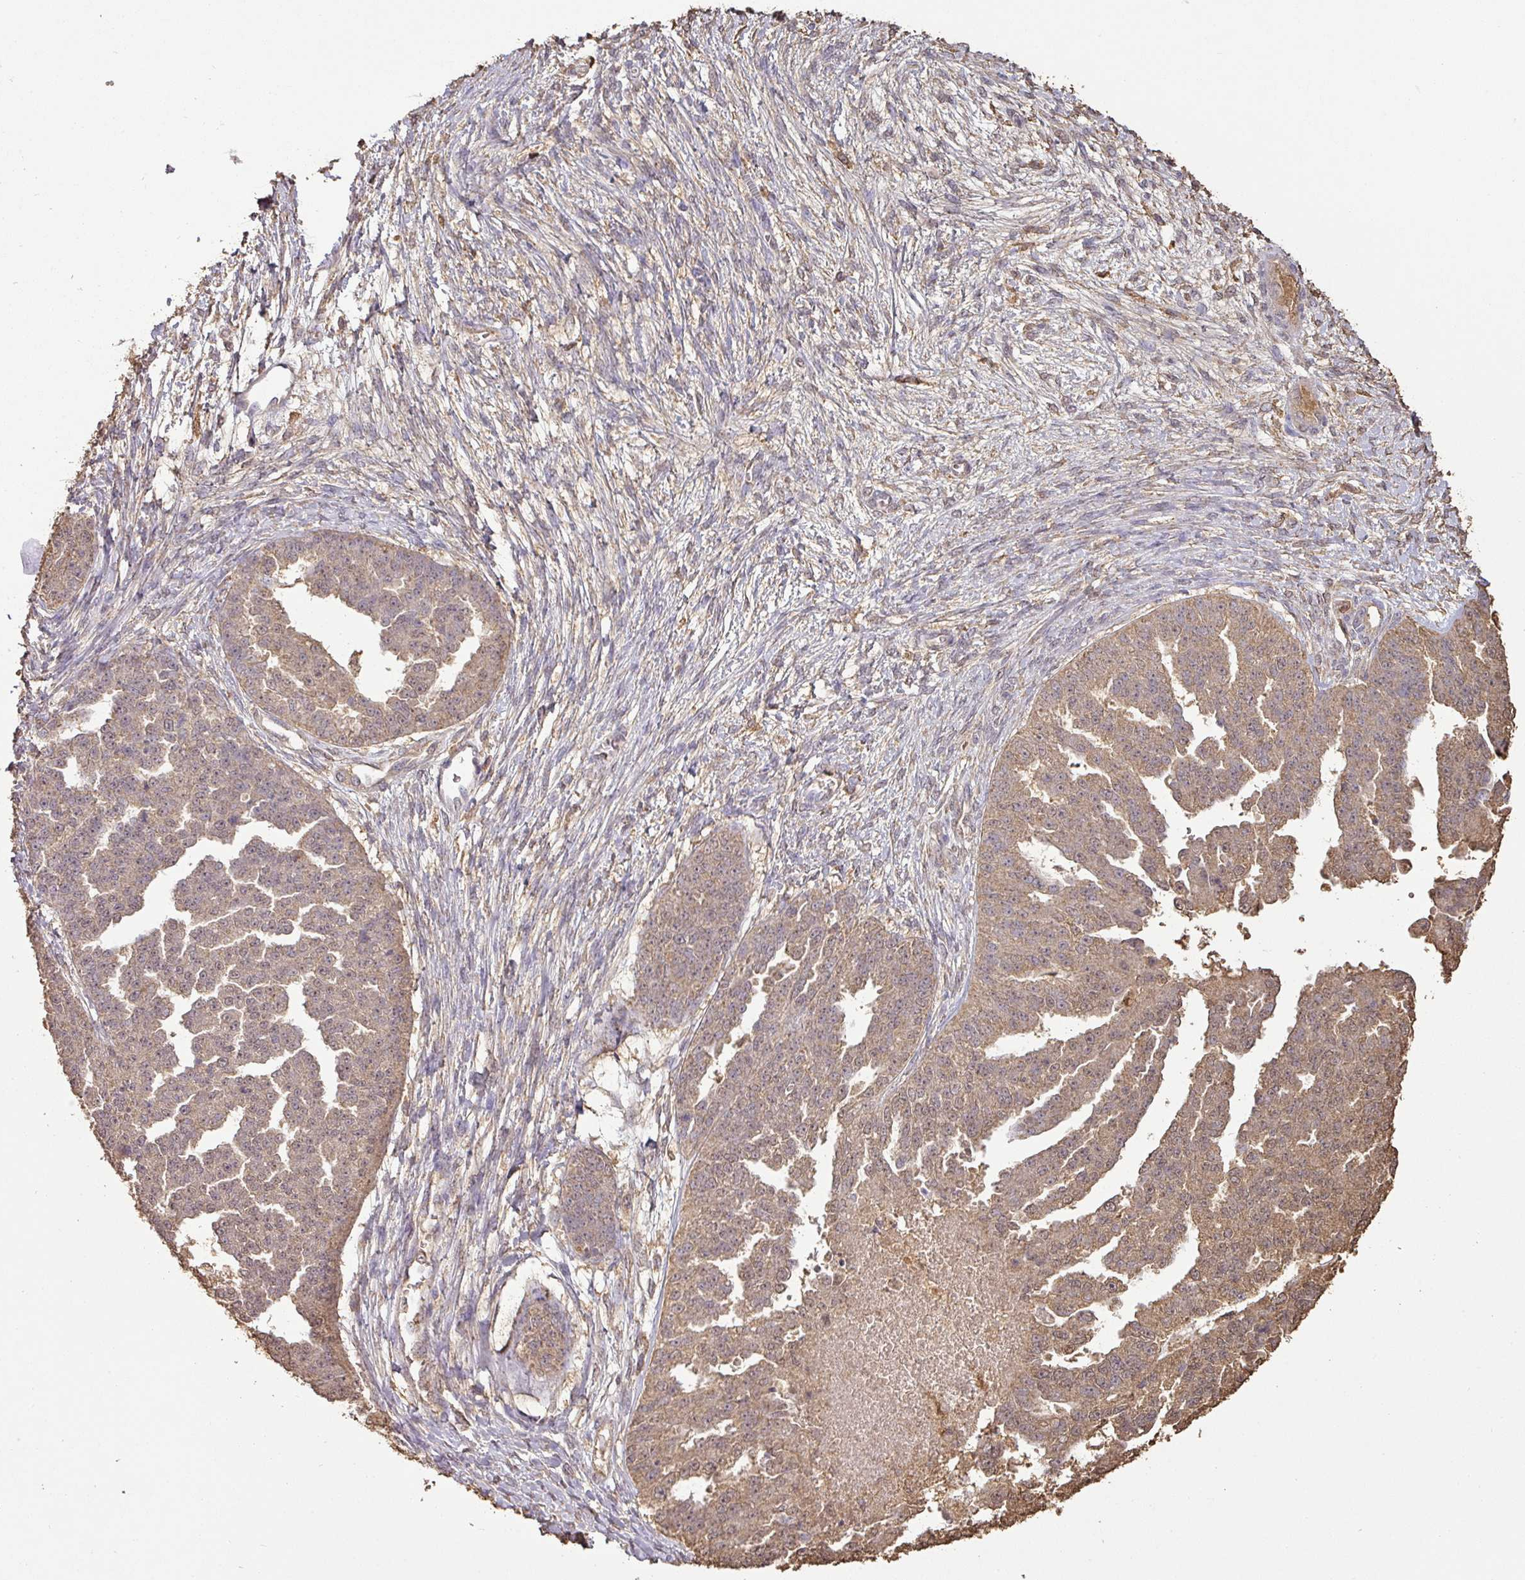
{"staining": {"intensity": "moderate", "quantity": ">75%", "location": "cytoplasmic/membranous"}, "tissue": "ovarian cancer", "cell_type": "Tumor cells", "image_type": "cancer", "snomed": [{"axis": "morphology", "description": "Cystadenocarcinoma, serous, NOS"}, {"axis": "topography", "description": "Ovary"}], "caption": "The photomicrograph shows staining of ovarian cancer (serous cystadenocarcinoma), revealing moderate cytoplasmic/membranous protein expression (brown color) within tumor cells. (Brightfield microscopy of DAB IHC at high magnification).", "gene": "ATAT1", "patient": {"sex": "female", "age": 58}}